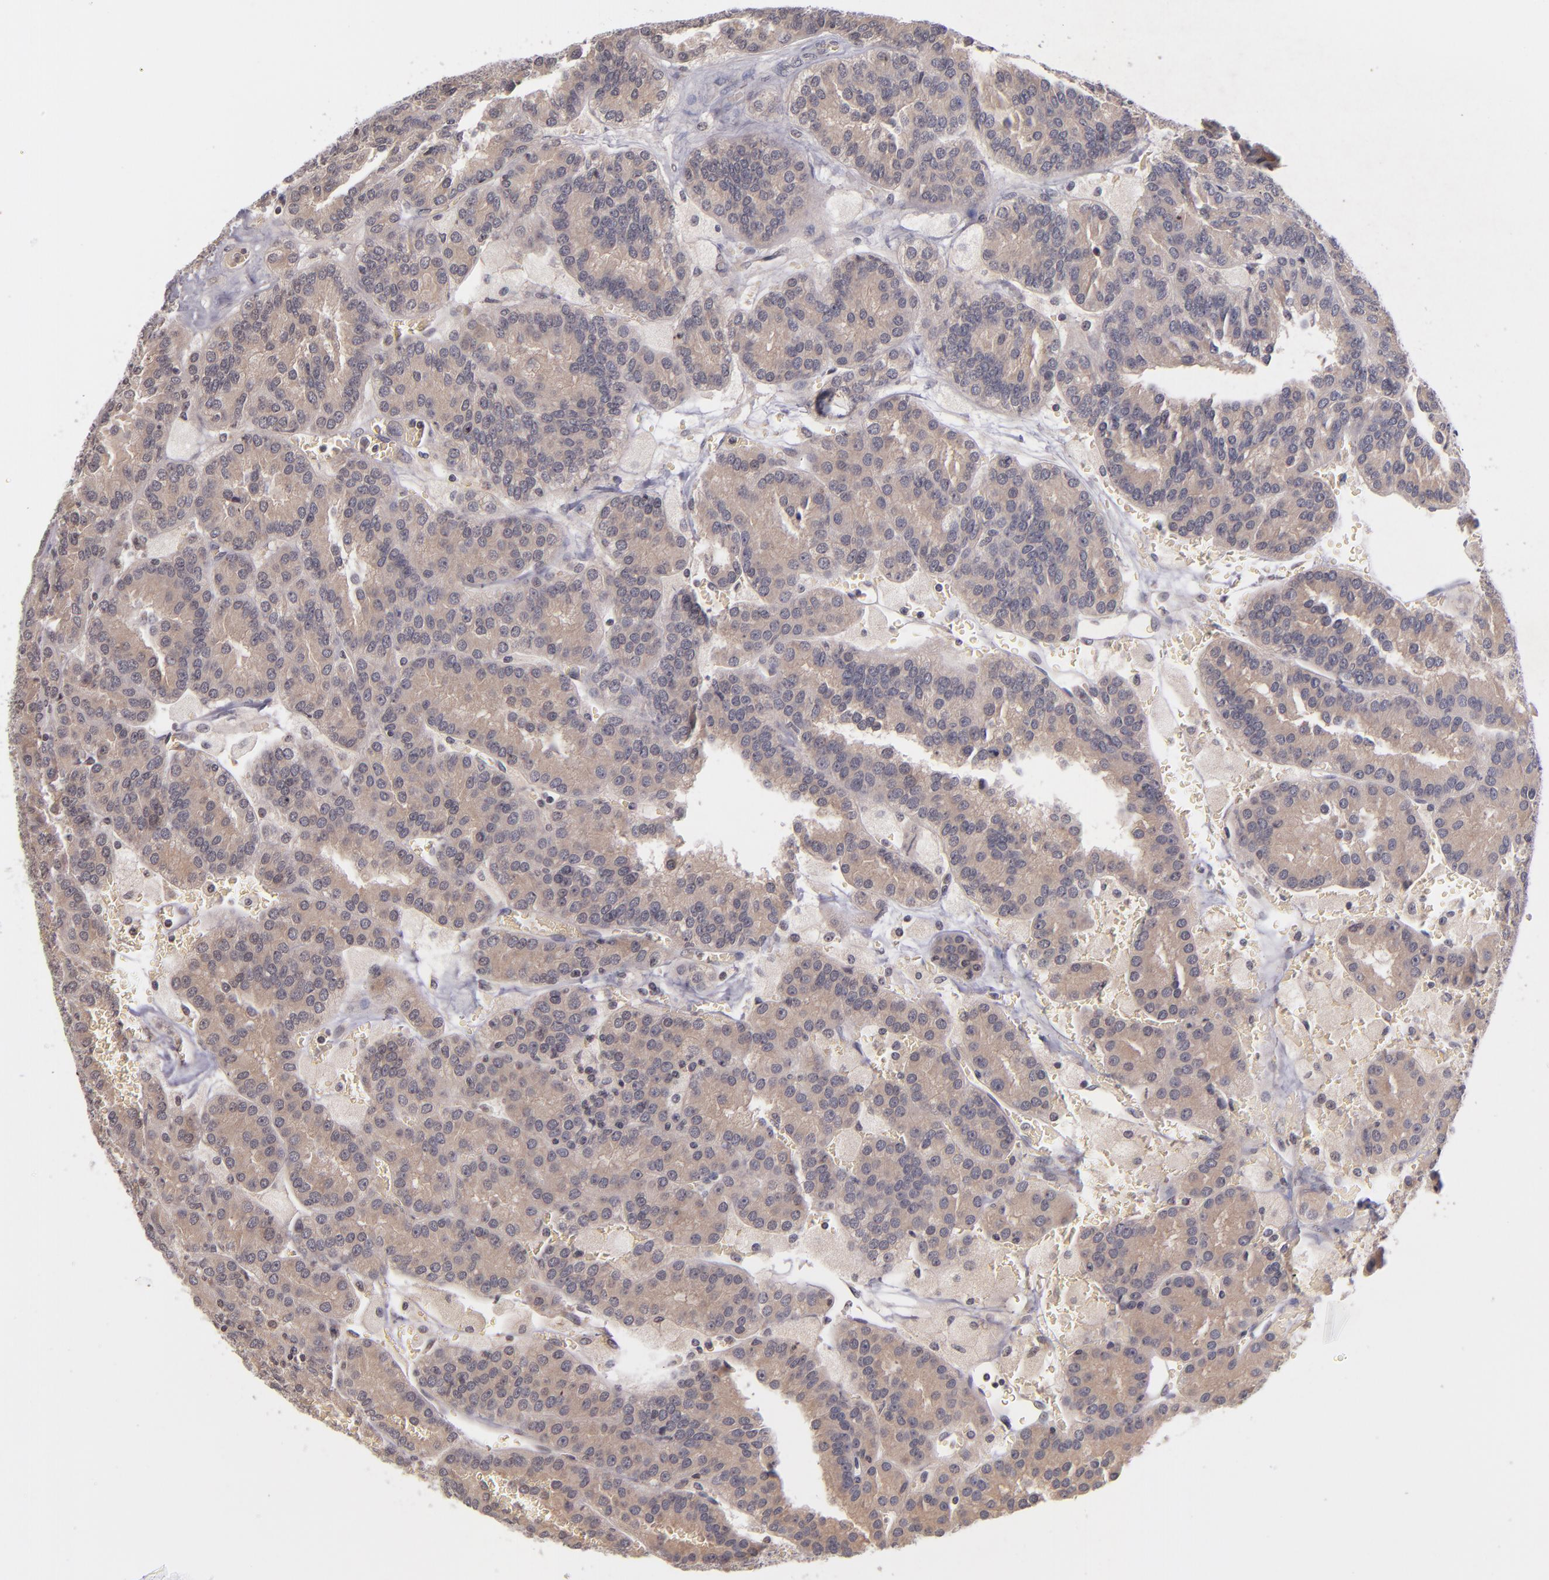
{"staining": {"intensity": "weak", "quantity": ">75%", "location": "cytoplasmic/membranous"}, "tissue": "renal cancer", "cell_type": "Tumor cells", "image_type": "cancer", "snomed": [{"axis": "morphology", "description": "Adenocarcinoma, NOS"}, {"axis": "topography", "description": "Kidney"}], "caption": "Renal cancer (adenocarcinoma) stained with DAB immunohistochemistry (IHC) demonstrates low levels of weak cytoplasmic/membranous expression in about >75% of tumor cells.", "gene": "TSC2", "patient": {"sex": "male", "age": 46}}